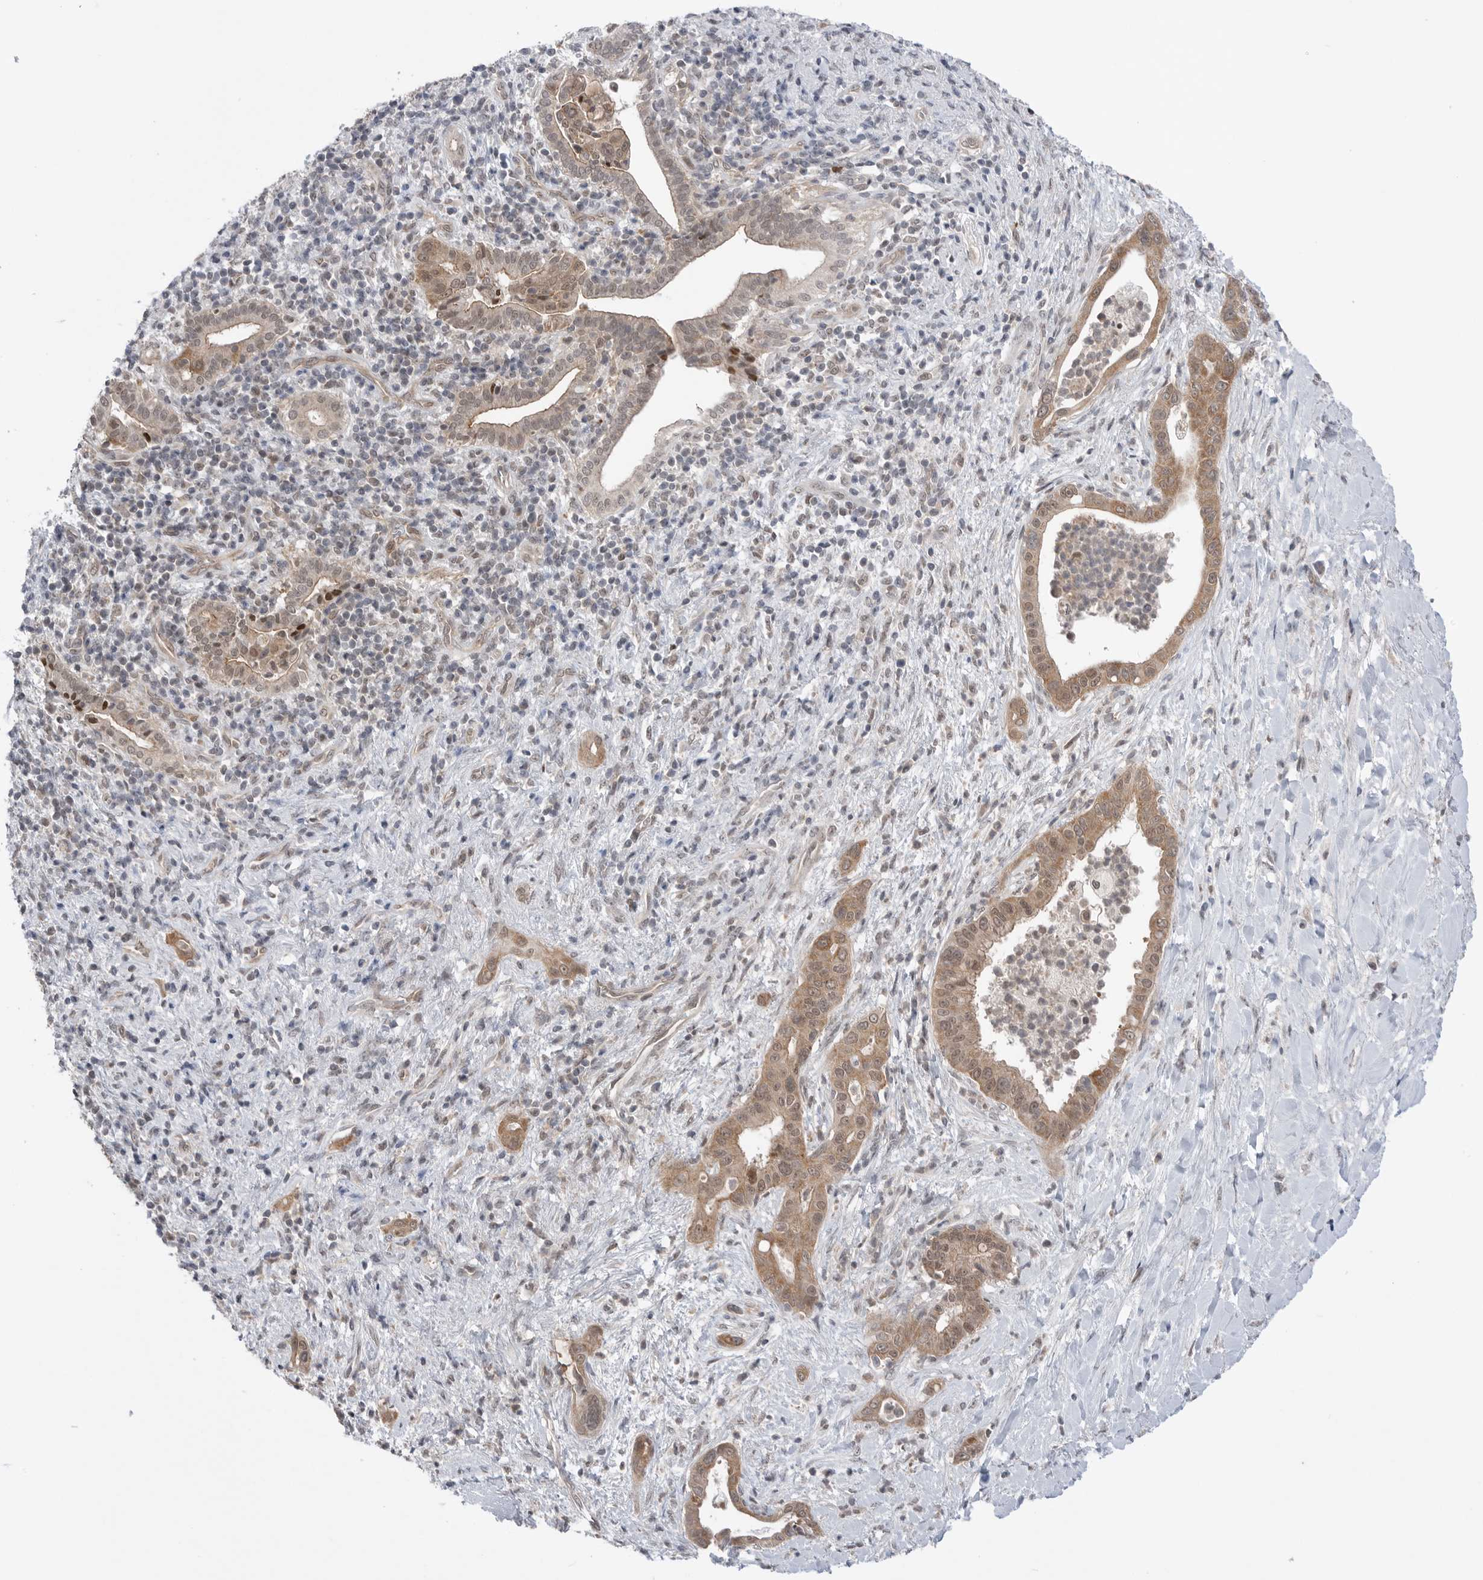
{"staining": {"intensity": "moderate", "quantity": ">75%", "location": "cytoplasmic/membranous,nuclear"}, "tissue": "liver cancer", "cell_type": "Tumor cells", "image_type": "cancer", "snomed": [{"axis": "morphology", "description": "Cholangiocarcinoma"}, {"axis": "topography", "description": "Liver"}], "caption": "Moderate cytoplasmic/membranous and nuclear protein positivity is identified in about >75% of tumor cells in cholangiocarcinoma (liver).", "gene": "NTAQ1", "patient": {"sex": "female", "age": 54}}